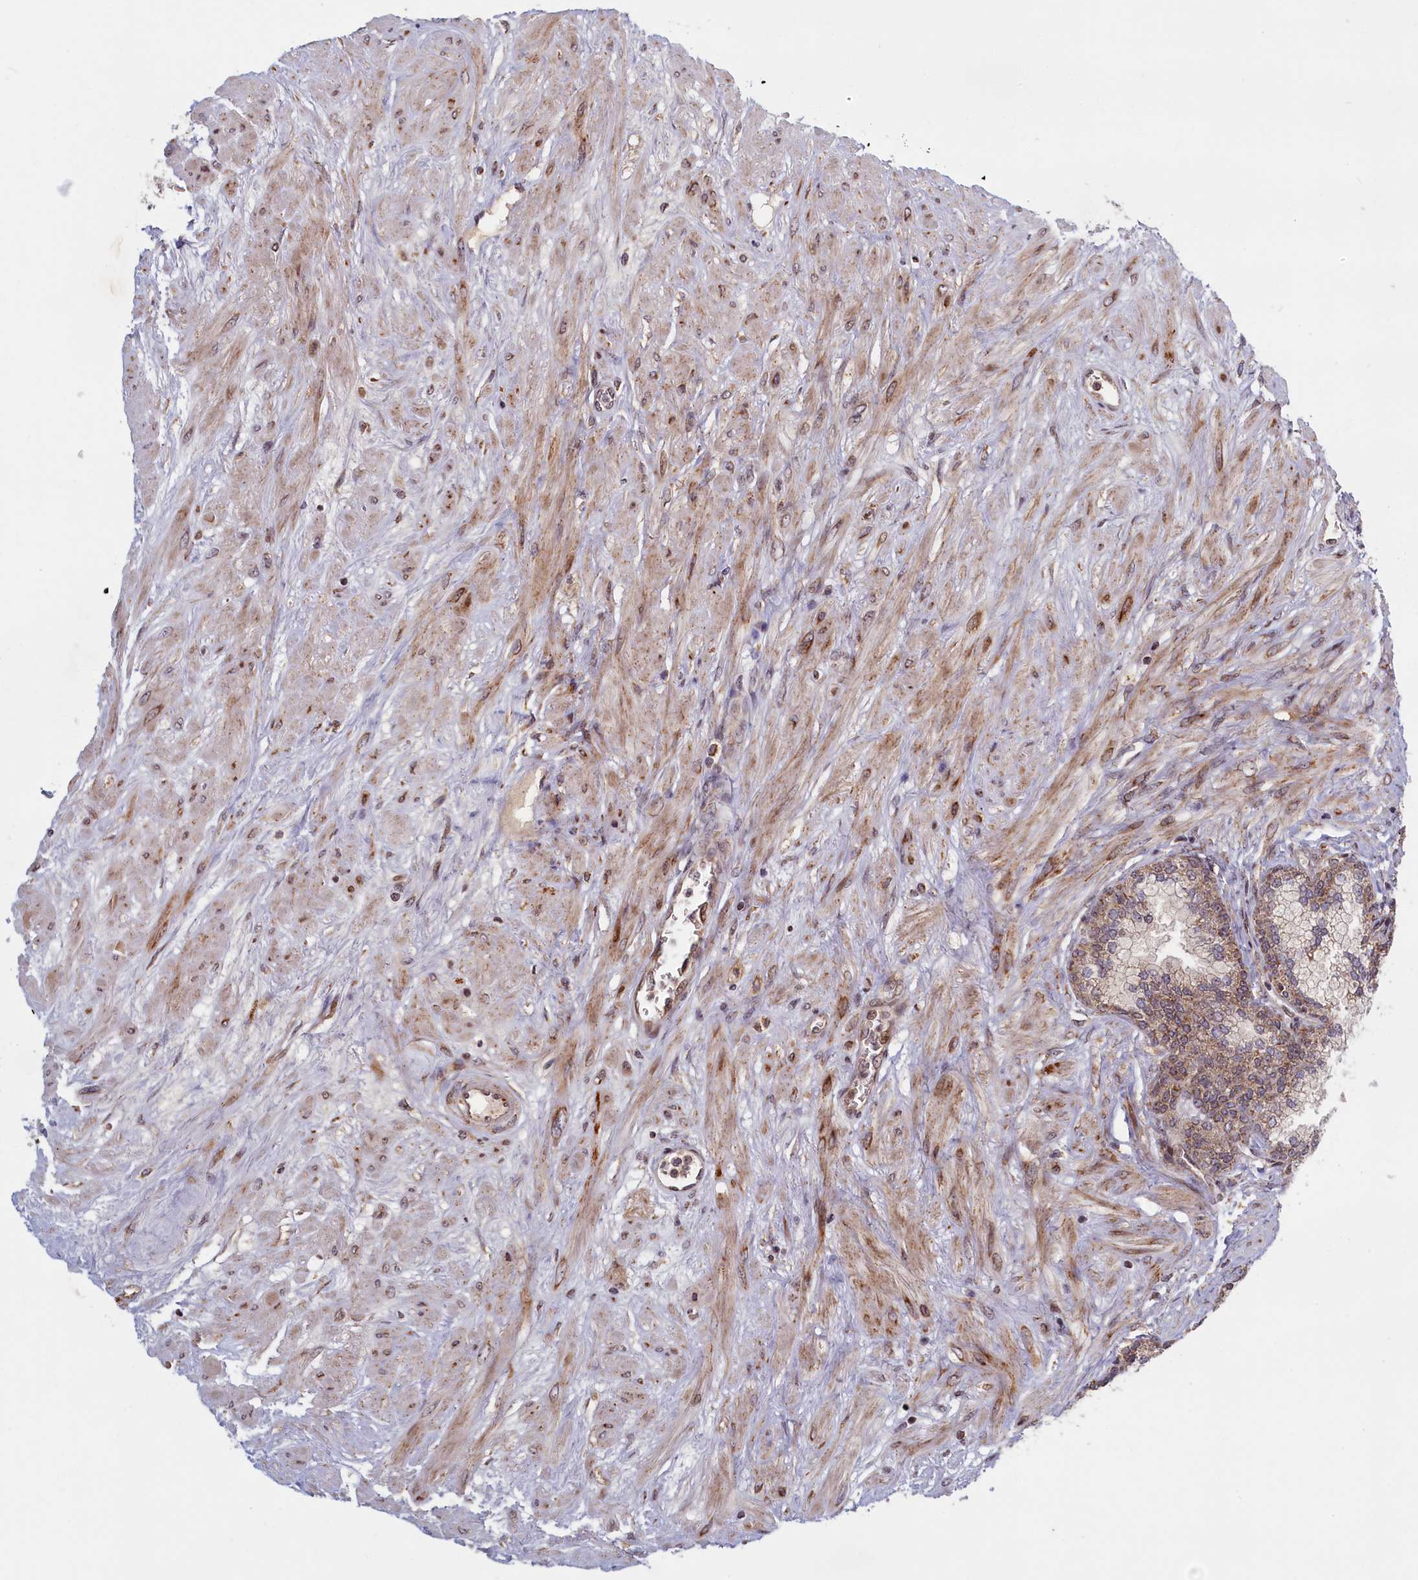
{"staining": {"intensity": "weak", "quantity": ">75%", "location": "cytoplasmic/membranous"}, "tissue": "prostate", "cell_type": "Glandular cells", "image_type": "normal", "snomed": [{"axis": "morphology", "description": "Normal tissue, NOS"}, {"axis": "topography", "description": "Prostate"}], "caption": "Immunohistochemistry (IHC) of normal prostate exhibits low levels of weak cytoplasmic/membranous staining in about >75% of glandular cells. The staining is performed using DAB (3,3'-diaminobenzidine) brown chromogen to label protein expression. The nuclei are counter-stained blue using hematoxylin.", "gene": "PLA2G10", "patient": {"sex": "male", "age": 60}}